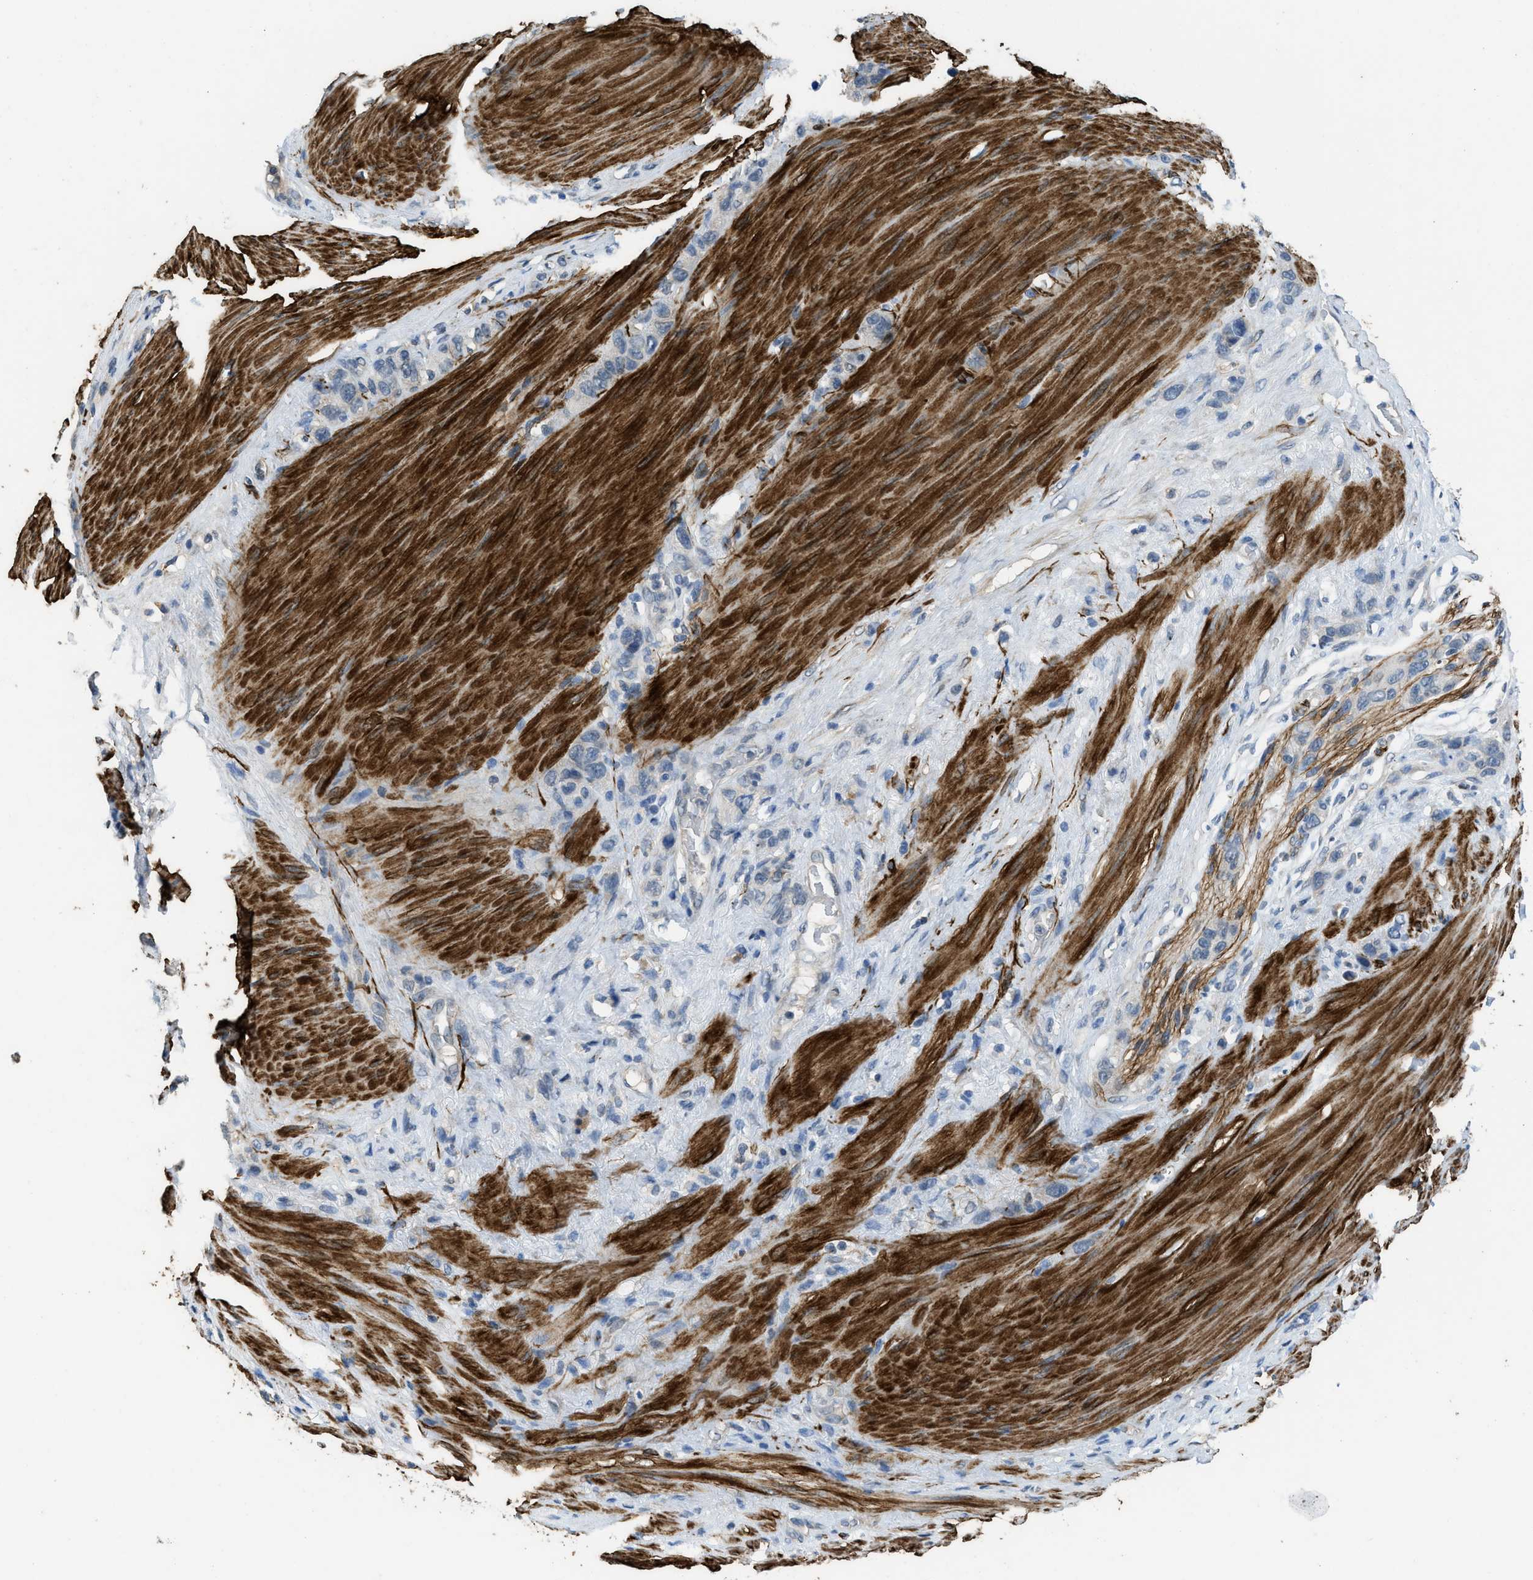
{"staining": {"intensity": "negative", "quantity": "none", "location": "none"}, "tissue": "stomach cancer", "cell_type": "Tumor cells", "image_type": "cancer", "snomed": [{"axis": "morphology", "description": "Adenocarcinoma, NOS"}, {"axis": "morphology", "description": "Adenocarcinoma, High grade"}, {"axis": "topography", "description": "Stomach, upper"}, {"axis": "topography", "description": "Stomach, lower"}], "caption": "The micrograph demonstrates no staining of tumor cells in stomach adenocarcinoma.", "gene": "SYNM", "patient": {"sex": "female", "age": 65}}